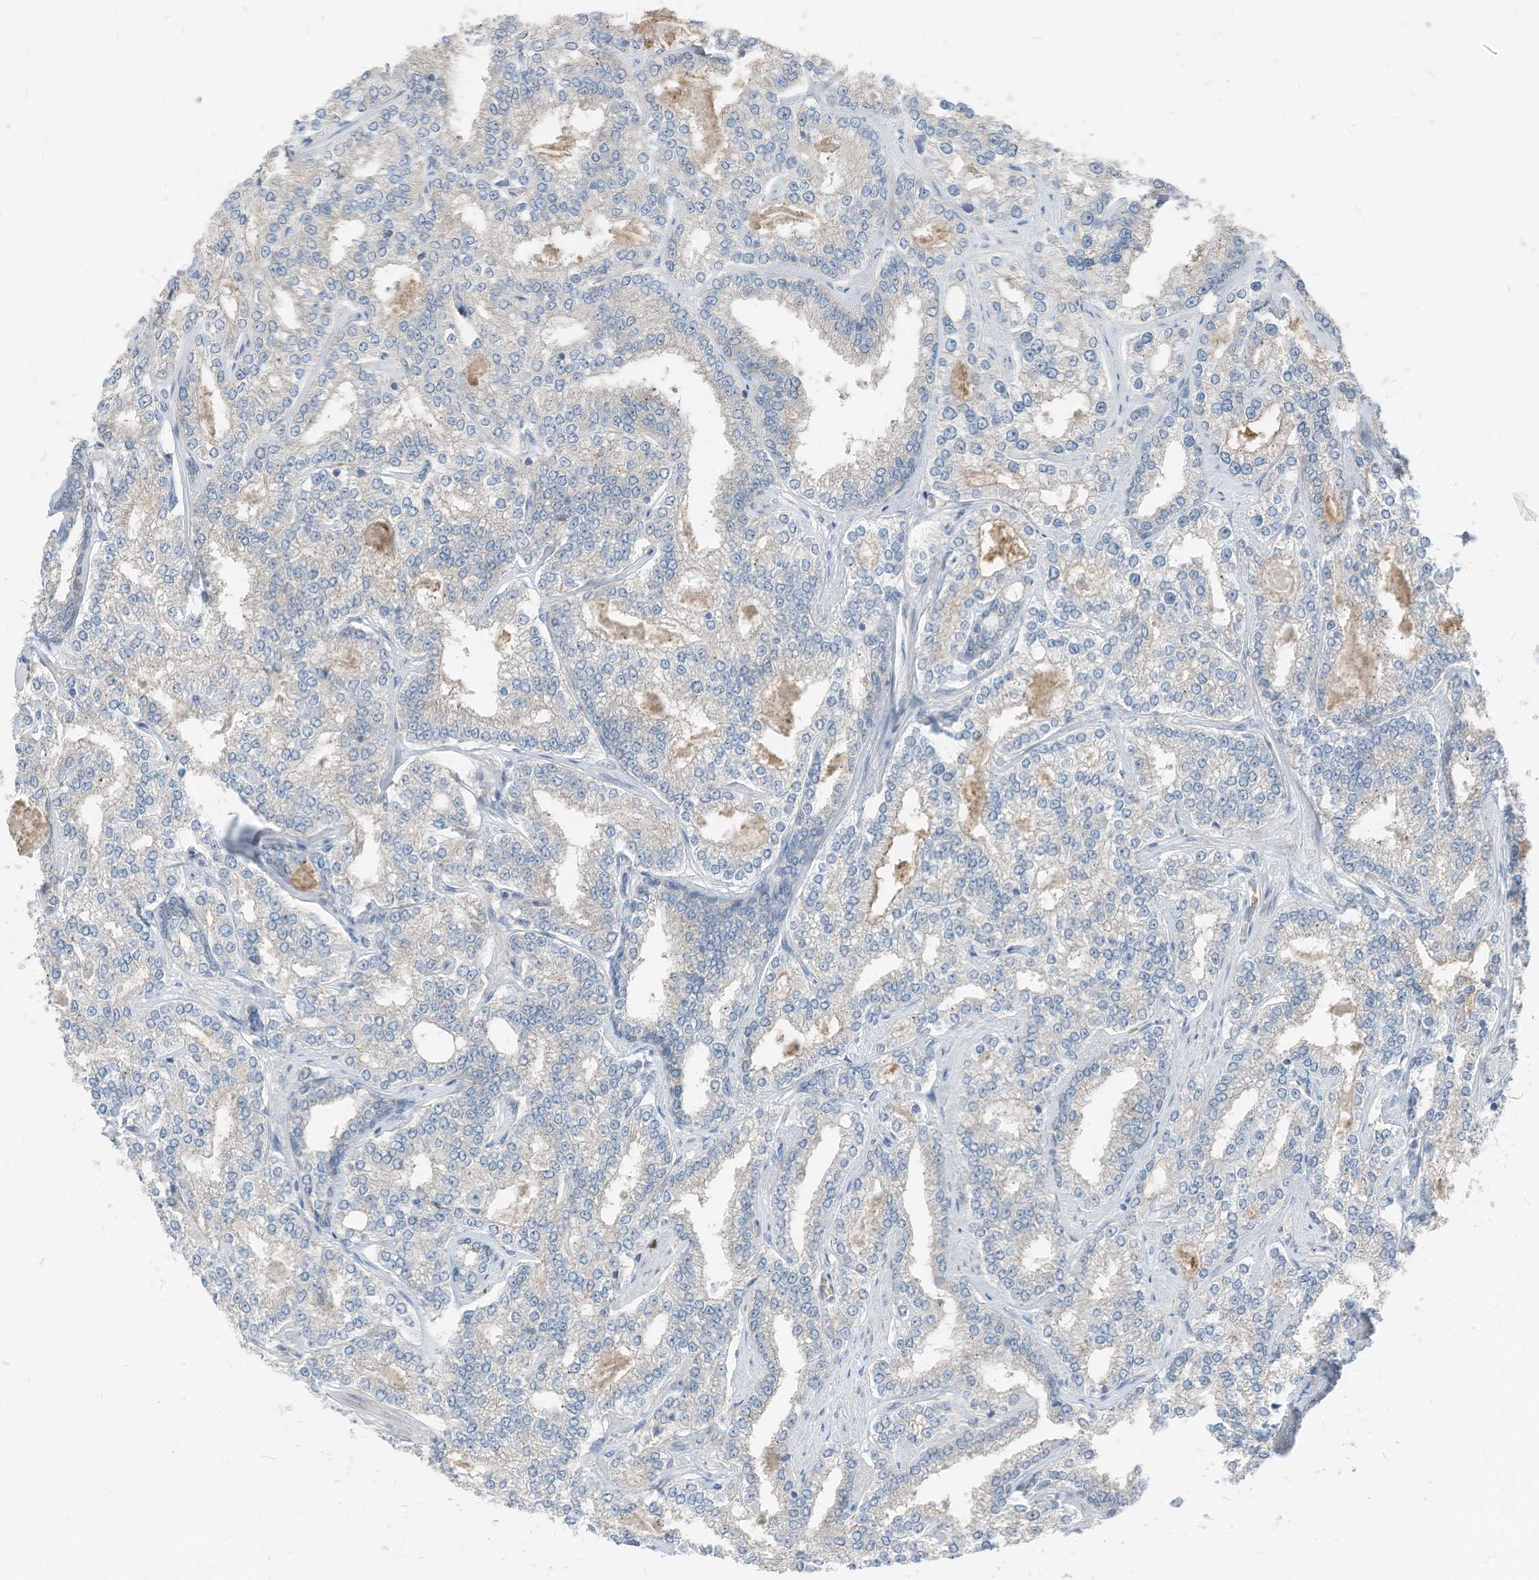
{"staining": {"intensity": "negative", "quantity": "none", "location": "none"}, "tissue": "prostate cancer", "cell_type": "Tumor cells", "image_type": "cancer", "snomed": [{"axis": "morphology", "description": "Normal tissue, NOS"}, {"axis": "morphology", "description": "Adenocarcinoma, High grade"}, {"axis": "topography", "description": "Prostate"}], "caption": "This is an IHC histopathology image of human adenocarcinoma (high-grade) (prostate). There is no expression in tumor cells.", "gene": "CHMP2B", "patient": {"sex": "male", "age": 83}}